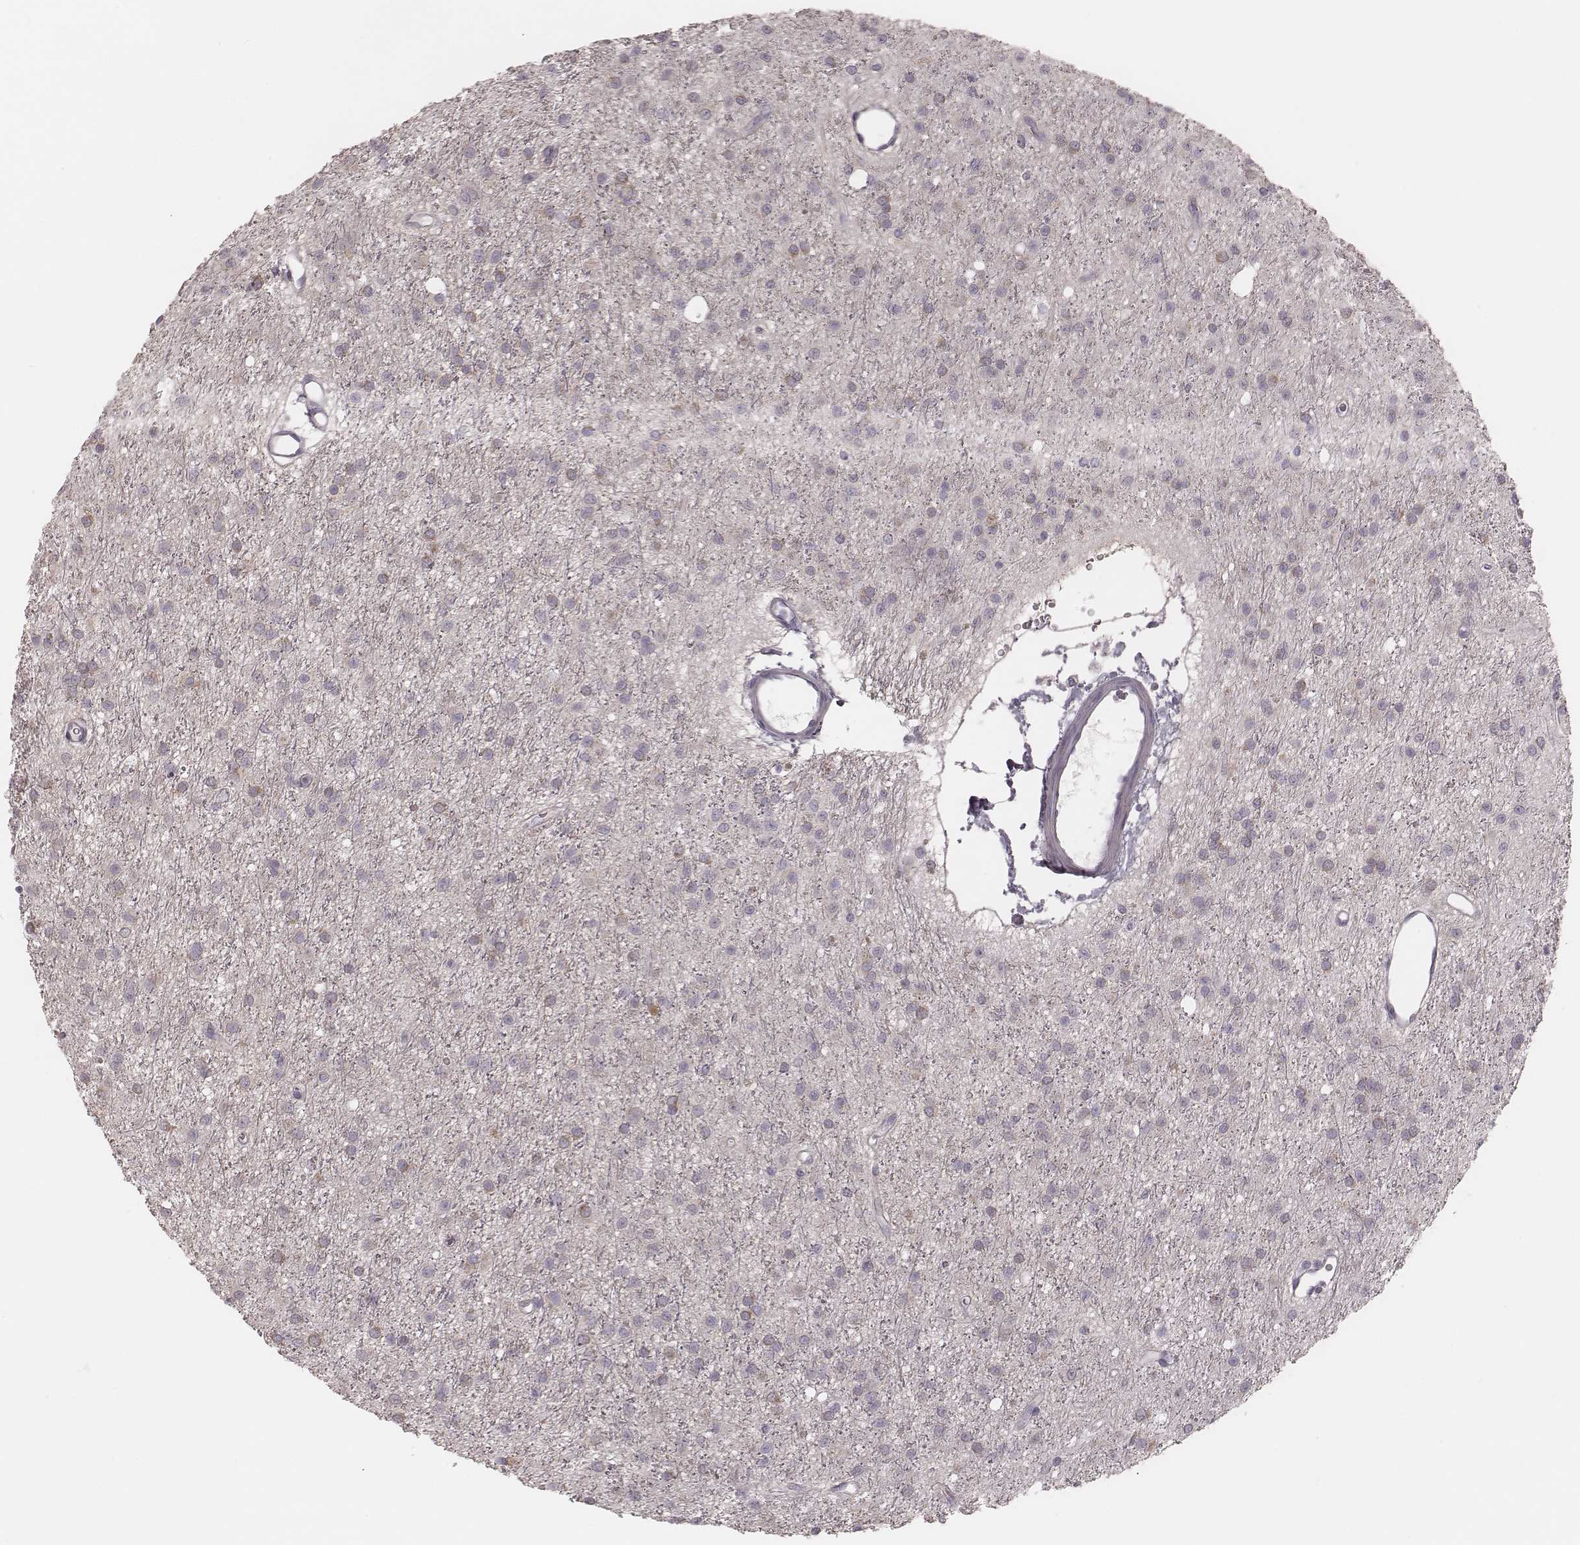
{"staining": {"intensity": "moderate", "quantity": "<25%", "location": "cytoplasmic/membranous"}, "tissue": "glioma", "cell_type": "Tumor cells", "image_type": "cancer", "snomed": [{"axis": "morphology", "description": "Glioma, malignant, Low grade"}, {"axis": "topography", "description": "Brain"}], "caption": "DAB (3,3'-diaminobenzidine) immunohistochemical staining of malignant glioma (low-grade) shows moderate cytoplasmic/membranous protein staining in about <25% of tumor cells.", "gene": "KIF5C", "patient": {"sex": "male", "age": 27}}